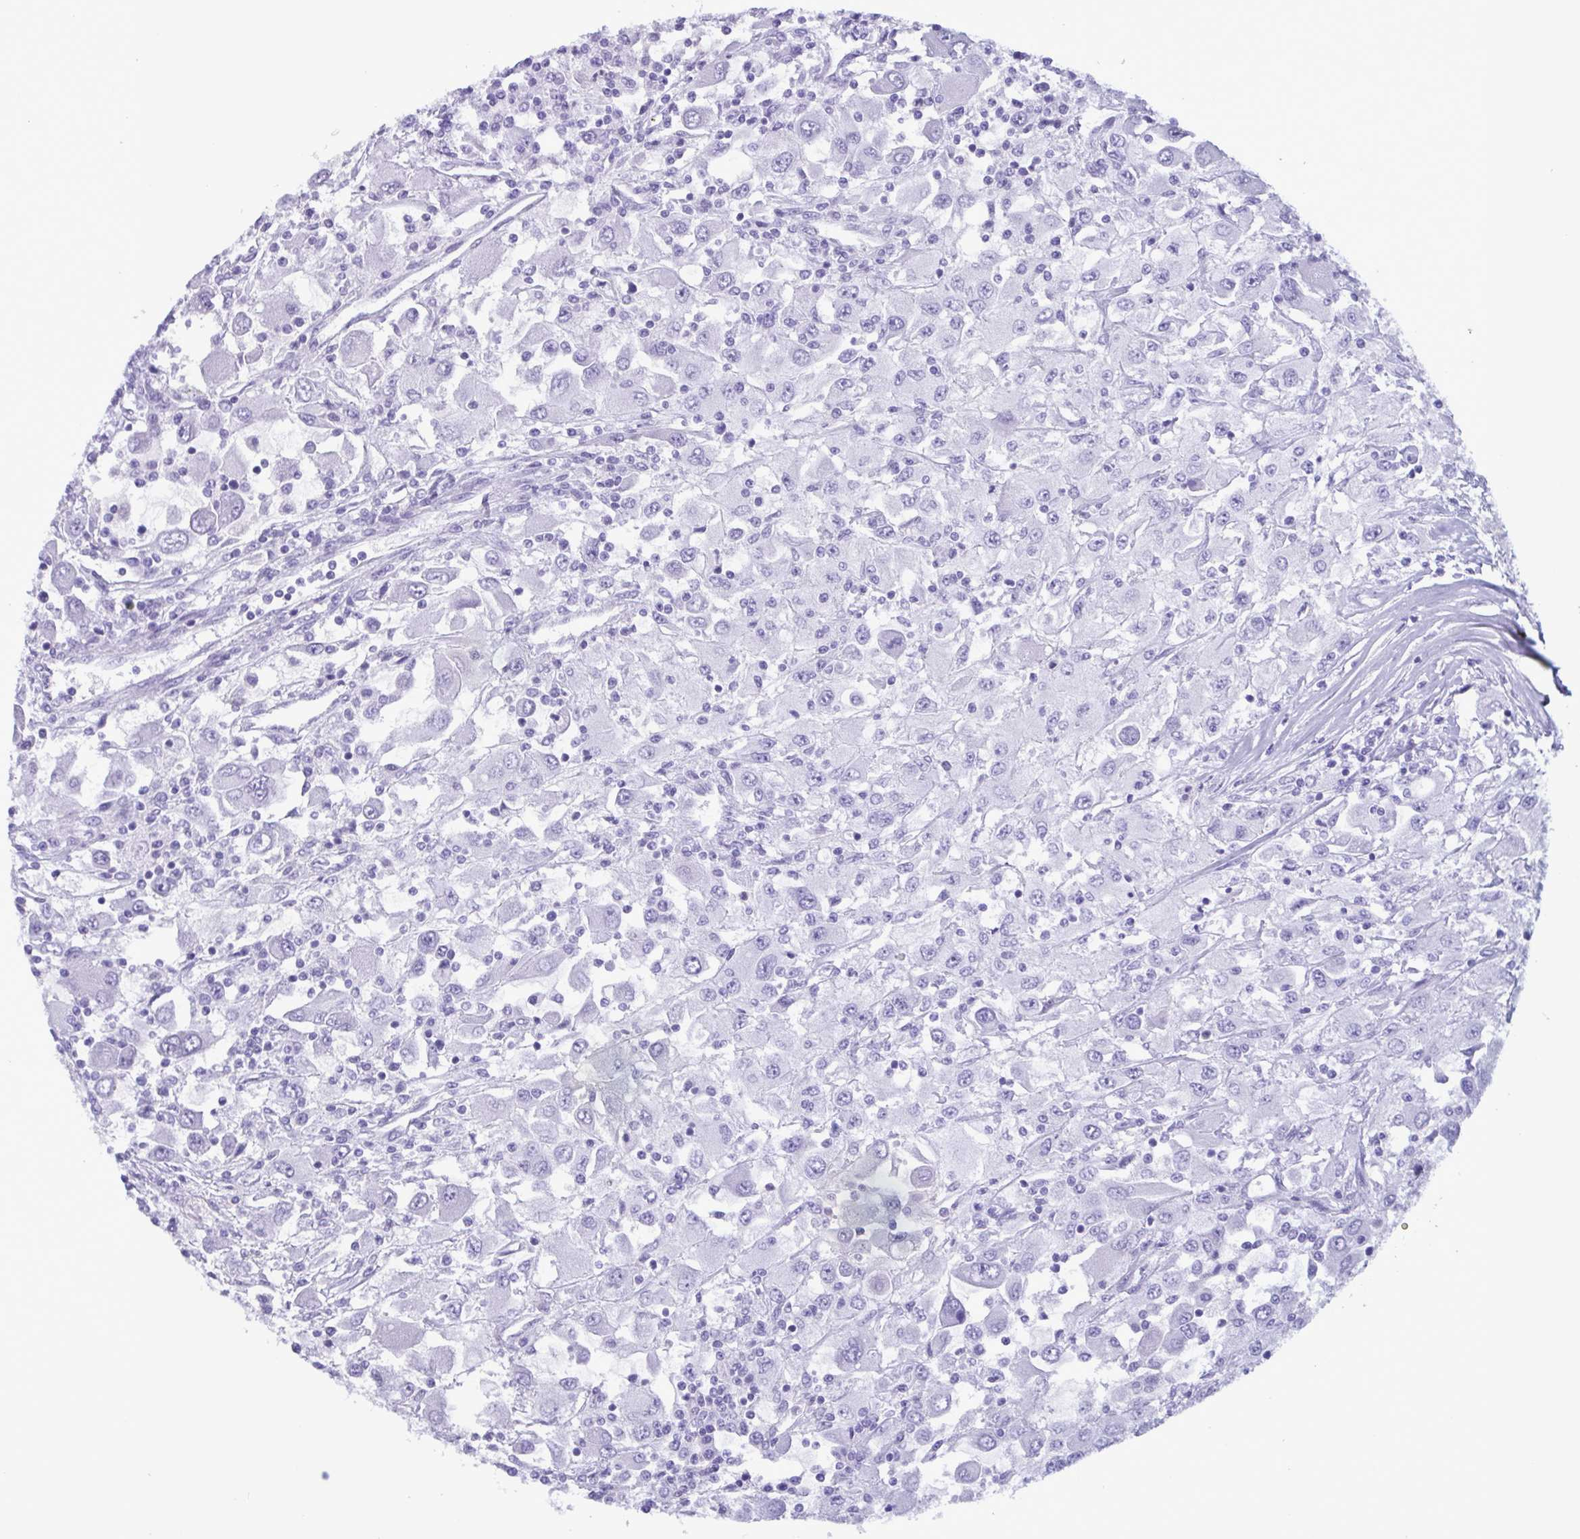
{"staining": {"intensity": "negative", "quantity": "none", "location": "none"}, "tissue": "renal cancer", "cell_type": "Tumor cells", "image_type": "cancer", "snomed": [{"axis": "morphology", "description": "Adenocarcinoma, NOS"}, {"axis": "topography", "description": "Kidney"}], "caption": "DAB (3,3'-diaminobenzidine) immunohistochemical staining of adenocarcinoma (renal) reveals no significant expression in tumor cells.", "gene": "LTF", "patient": {"sex": "female", "age": 67}}